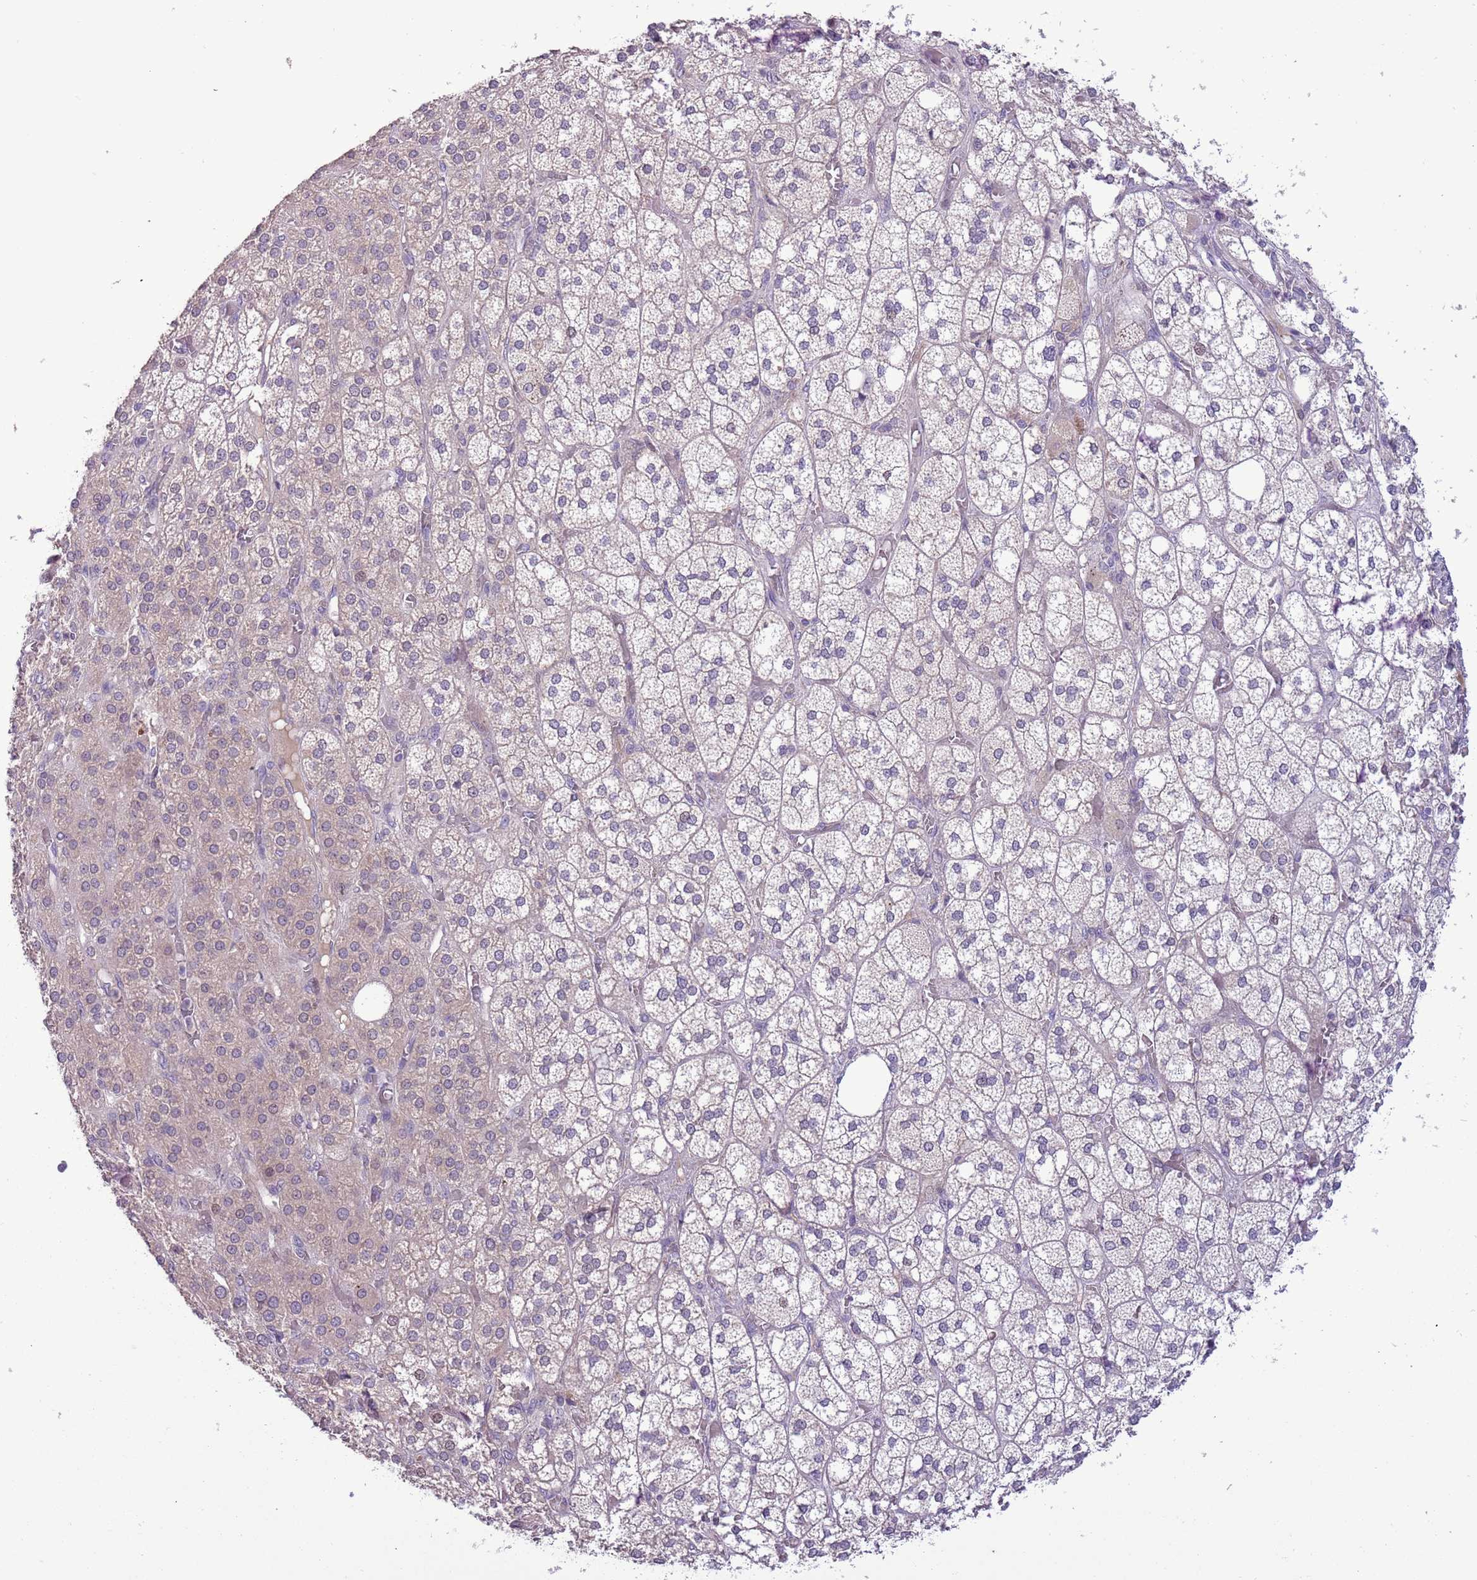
{"staining": {"intensity": "weak", "quantity": "<25%", "location": "cytoplasmic/membranous"}, "tissue": "adrenal gland", "cell_type": "Glandular cells", "image_type": "normal", "snomed": [{"axis": "morphology", "description": "Normal tissue, NOS"}, {"axis": "topography", "description": "Adrenal gland"}], "caption": "The micrograph shows no significant expression in glandular cells of adrenal gland.", "gene": "SHROOM3", "patient": {"sex": "male", "age": 61}}